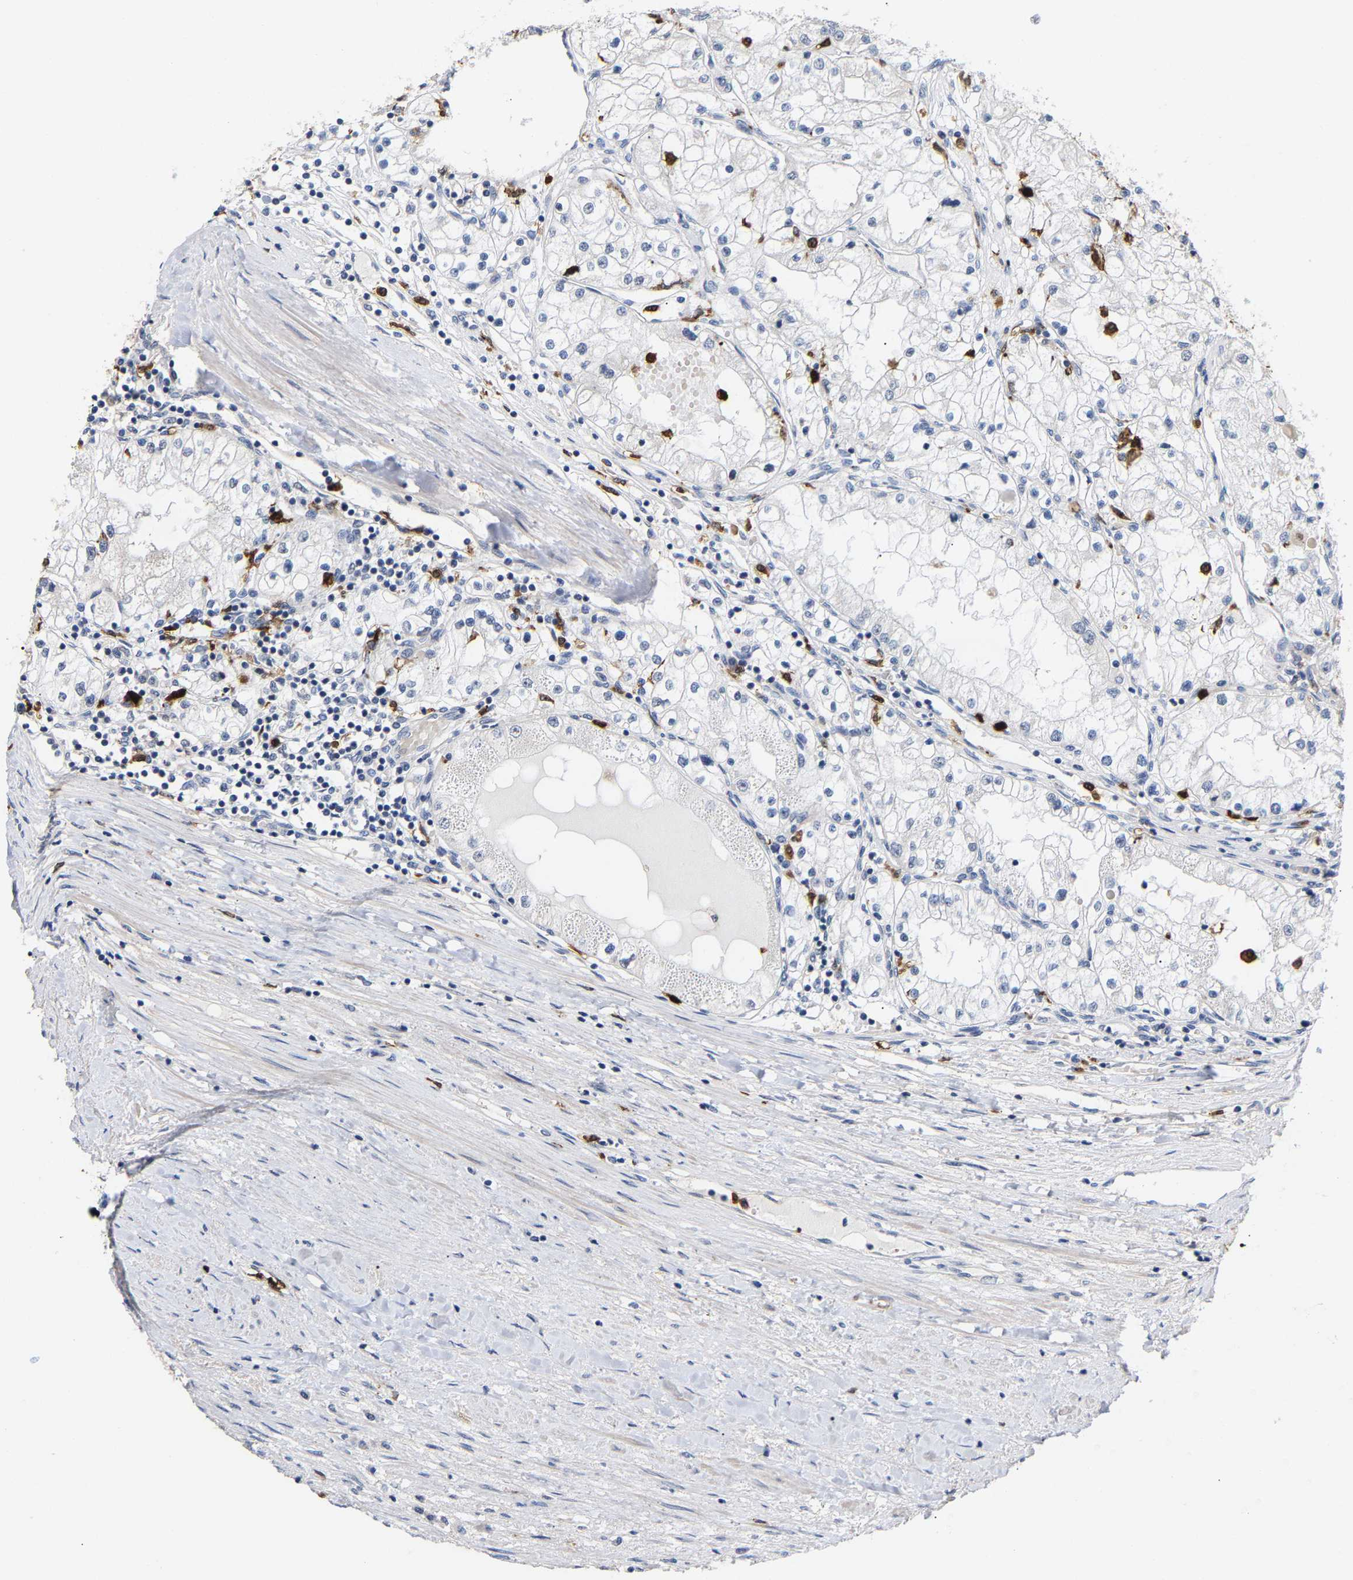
{"staining": {"intensity": "negative", "quantity": "none", "location": "none"}, "tissue": "renal cancer", "cell_type": "Tumor cells", "image_type": "cancer", "snomed": [{"axis": "morphology", "description": "Adenocarcinoma, NOS"}, {"axis": "topography", "description": "Kidney"}], "caption": "Adenocarcinoma (renal) stained for a protein using immunohistochemistry (IHC) displays no staining tumor cells.", "gene": "TDRD7", "patient": {"sex": "male", "age": 68}}